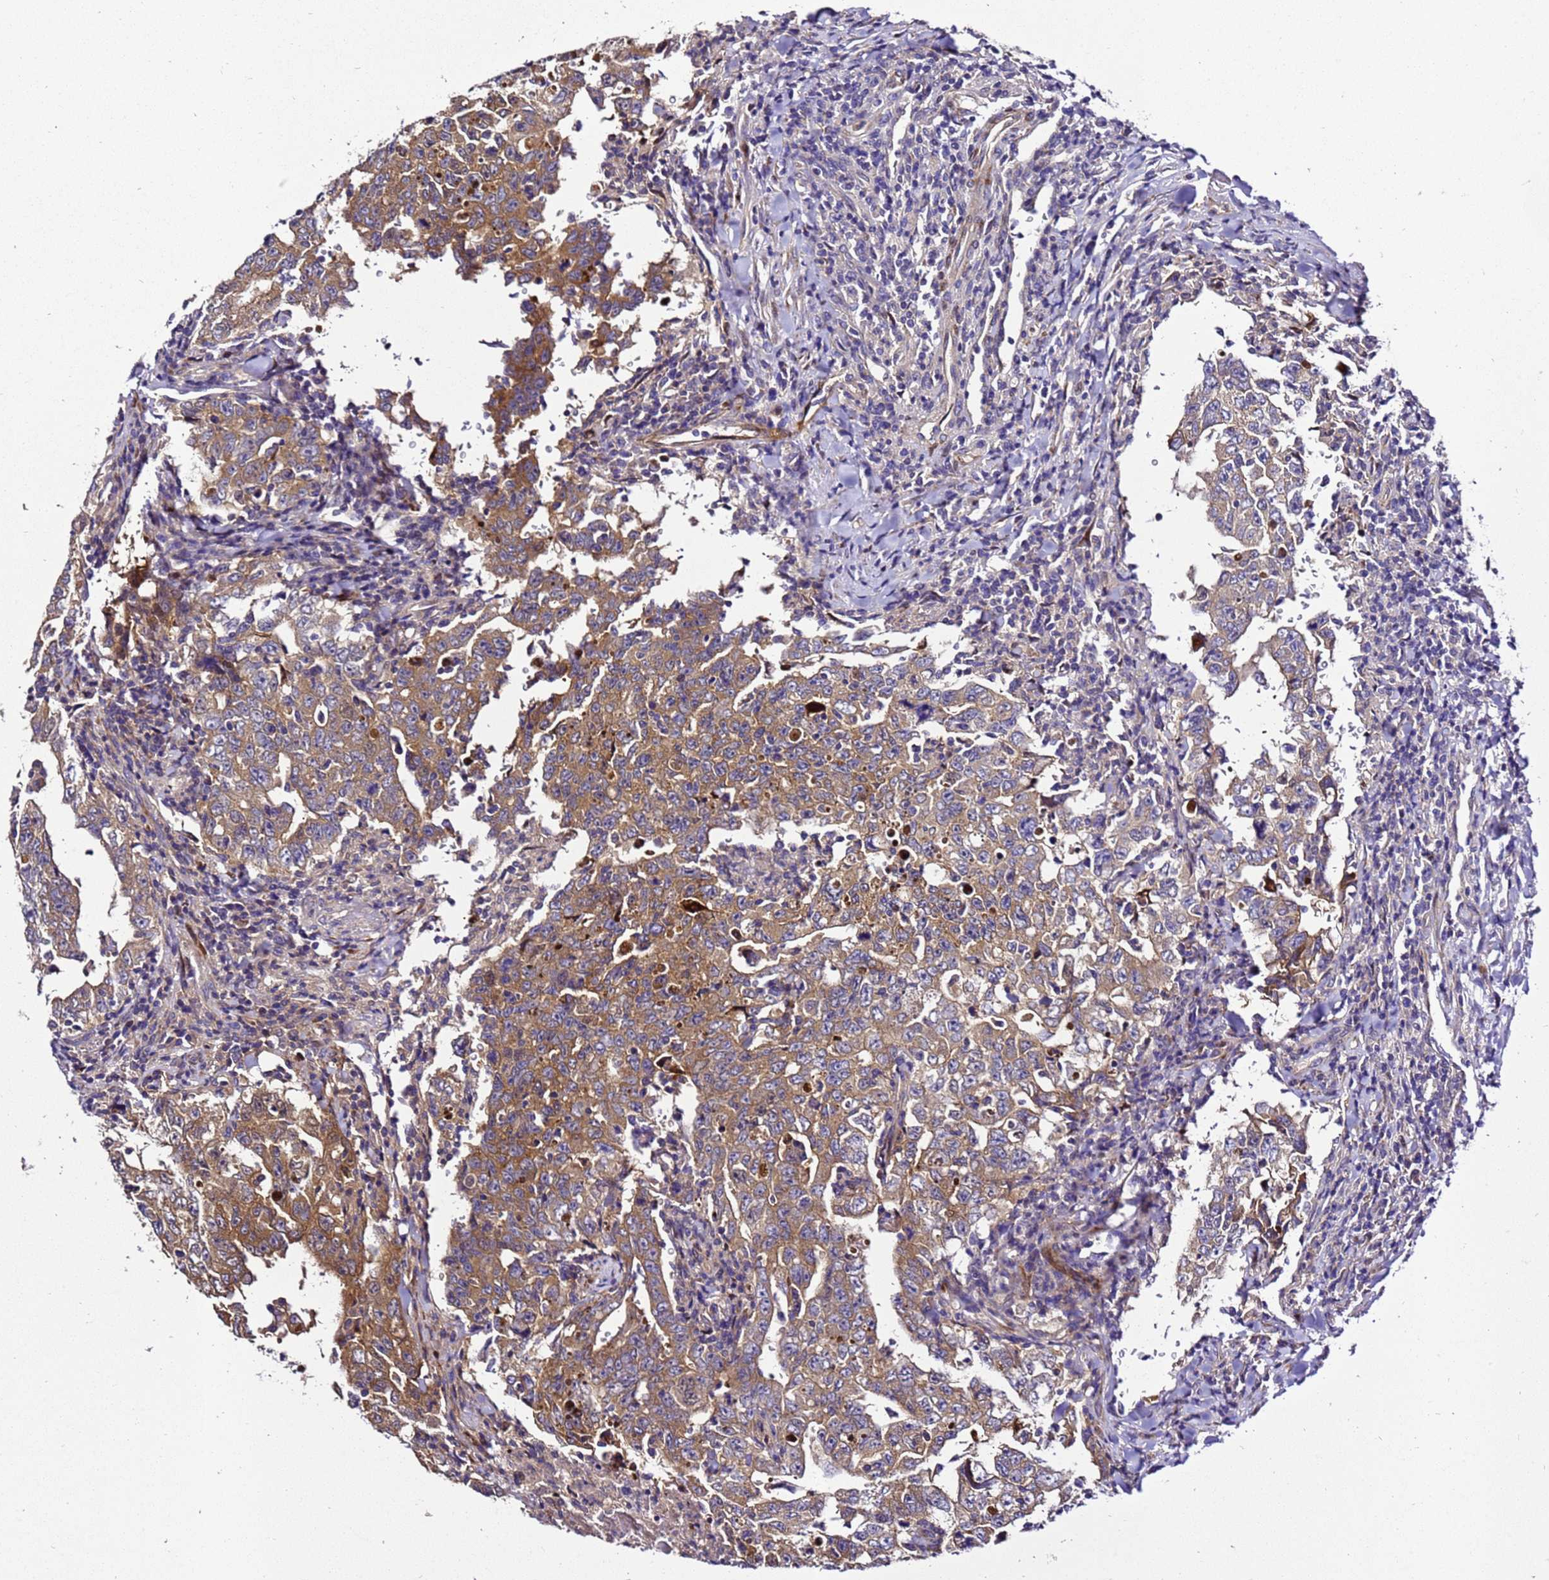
{"staining": {"intensity": "moderate", "quantity": ">75%", "location": "cytoplasmic/membranous"}, "tissue": "testis cancer", "cell_type": "Tumor cells", "image_type": "cancer", "snomed": [{"axis": "morphology", "description": "Carcinoma, Embryonal, NOS"}, {"axis": "topography", "description": "Testis"}], "caption": "IHC histopathology image of testis cancer (embryonal carcinoma) stained for a protein (brown), which exhibits medium levels of moderate cytoplasmic/membranous expression in approximately >75% of tumor cells.", "gene": "ZNF417", "patient": {"sex": "male", "age": 26}}